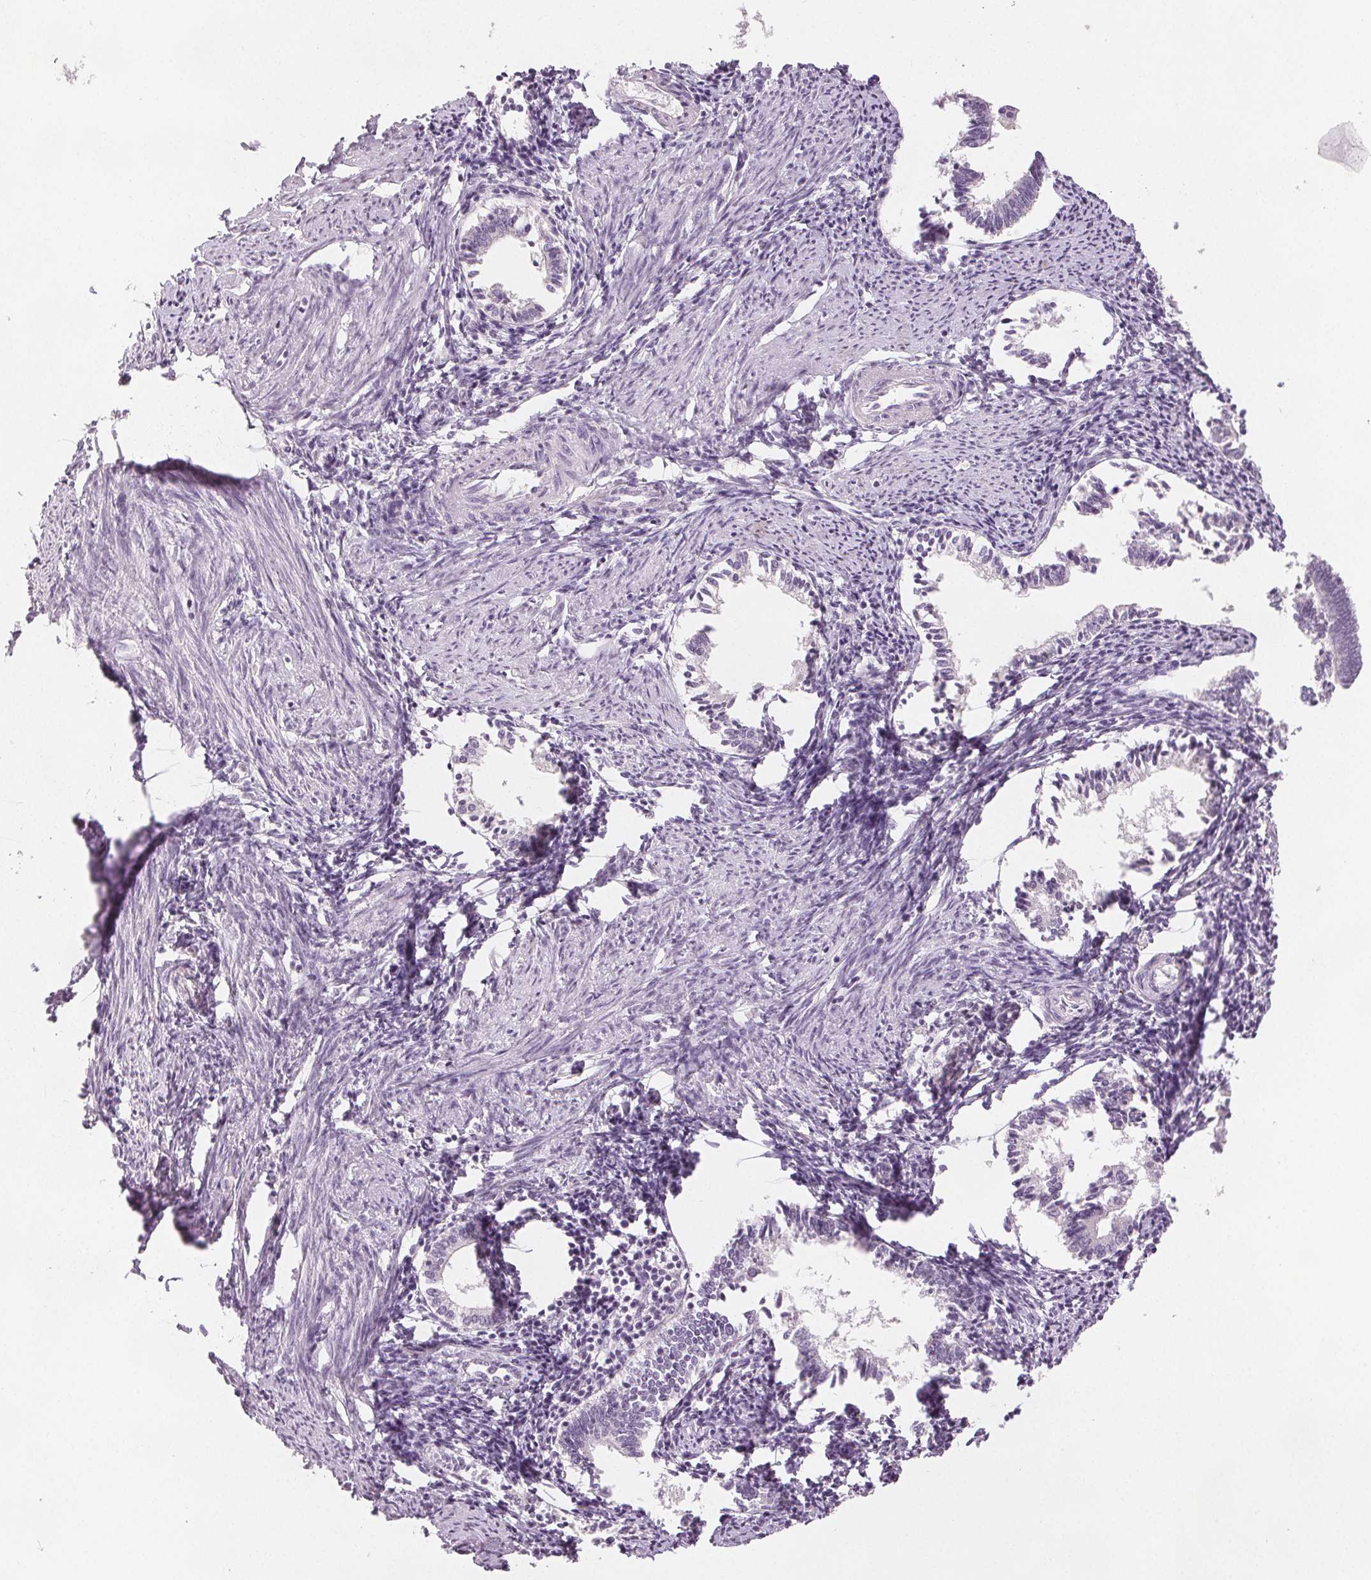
{"staining": {"intensity": "negative", "quantity": "none", "location": "none"}, "tissue": "endometrium", "cell_type": "Cells in endometrial stroma", "image_type": "normal", "snomed": [{"axis": "morphology", "description": "Normal tissue, NOS"}, {"axis": "topography", "description": "Endometrium"}], "caption": "This is an immunohistochemistry (IHC) micrograph of unremarkable human endometrium. There is no staining in cells in endometrial stroma.", "gene": "SCGN", "patient": {"sex": "female", "age": 41}}